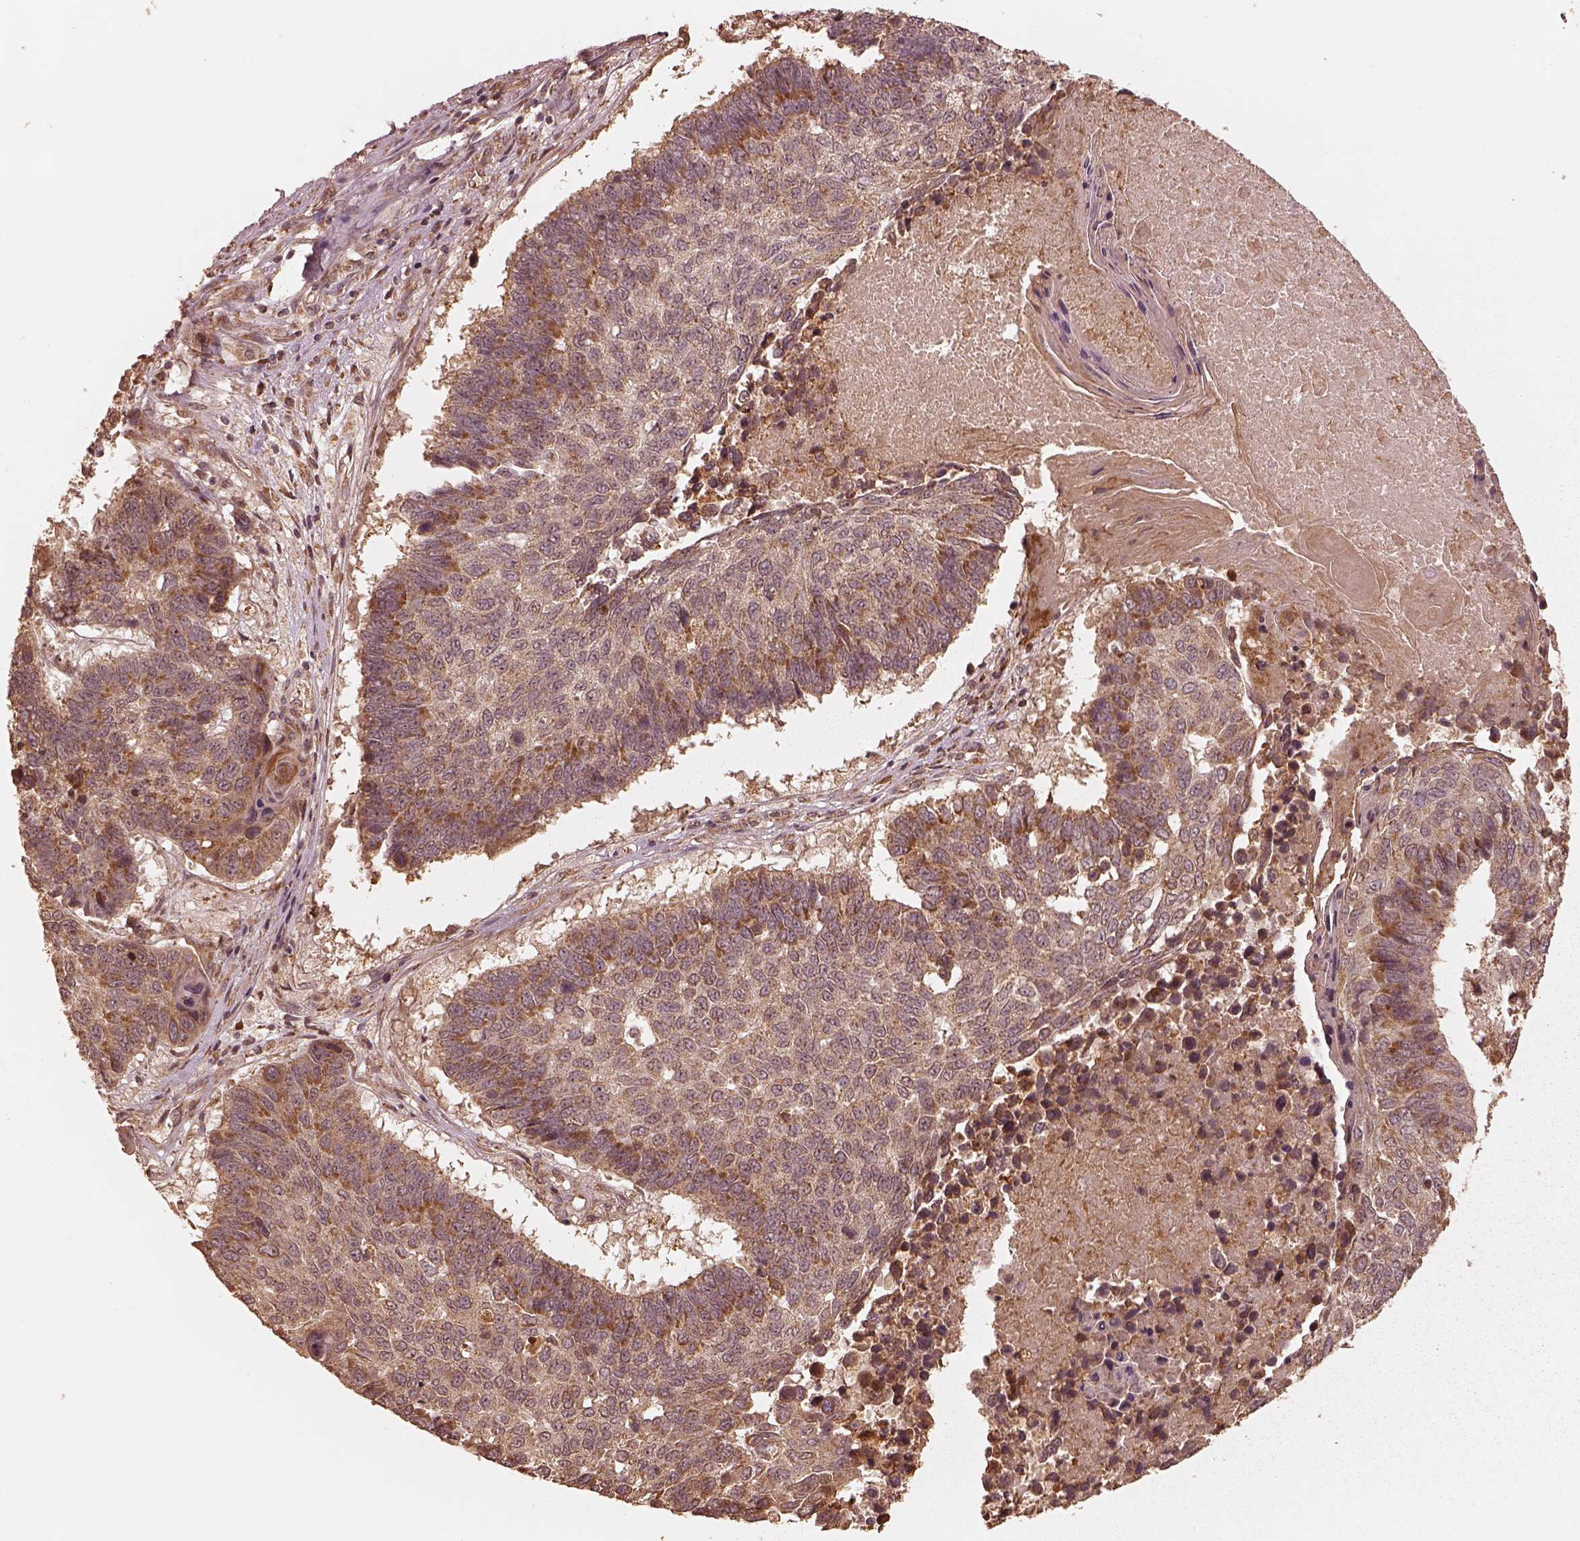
{"staining": {"intensity": "strong", "quantity": "<25%", "location": "cytoplasmic/membranous"}, "tissue": "lung cancer", "cell_type": "Tumor cells", "image_type": "cancer", "snomed": [{"axis": "morphology", "description": "Squamous cell carcinoma, NOS"}, {"axis": "topography", "description": "Lung"}], "caption": "An IHC histopathology image of tumor tissue is shown. Protein staining in brown highlights strong cytoplasmic/membranous positivity in squamous cell carcinoma (lung) within tumor cells.", "gene": "DNAJC25", "patient": {"sex": "male", "age": 73}}